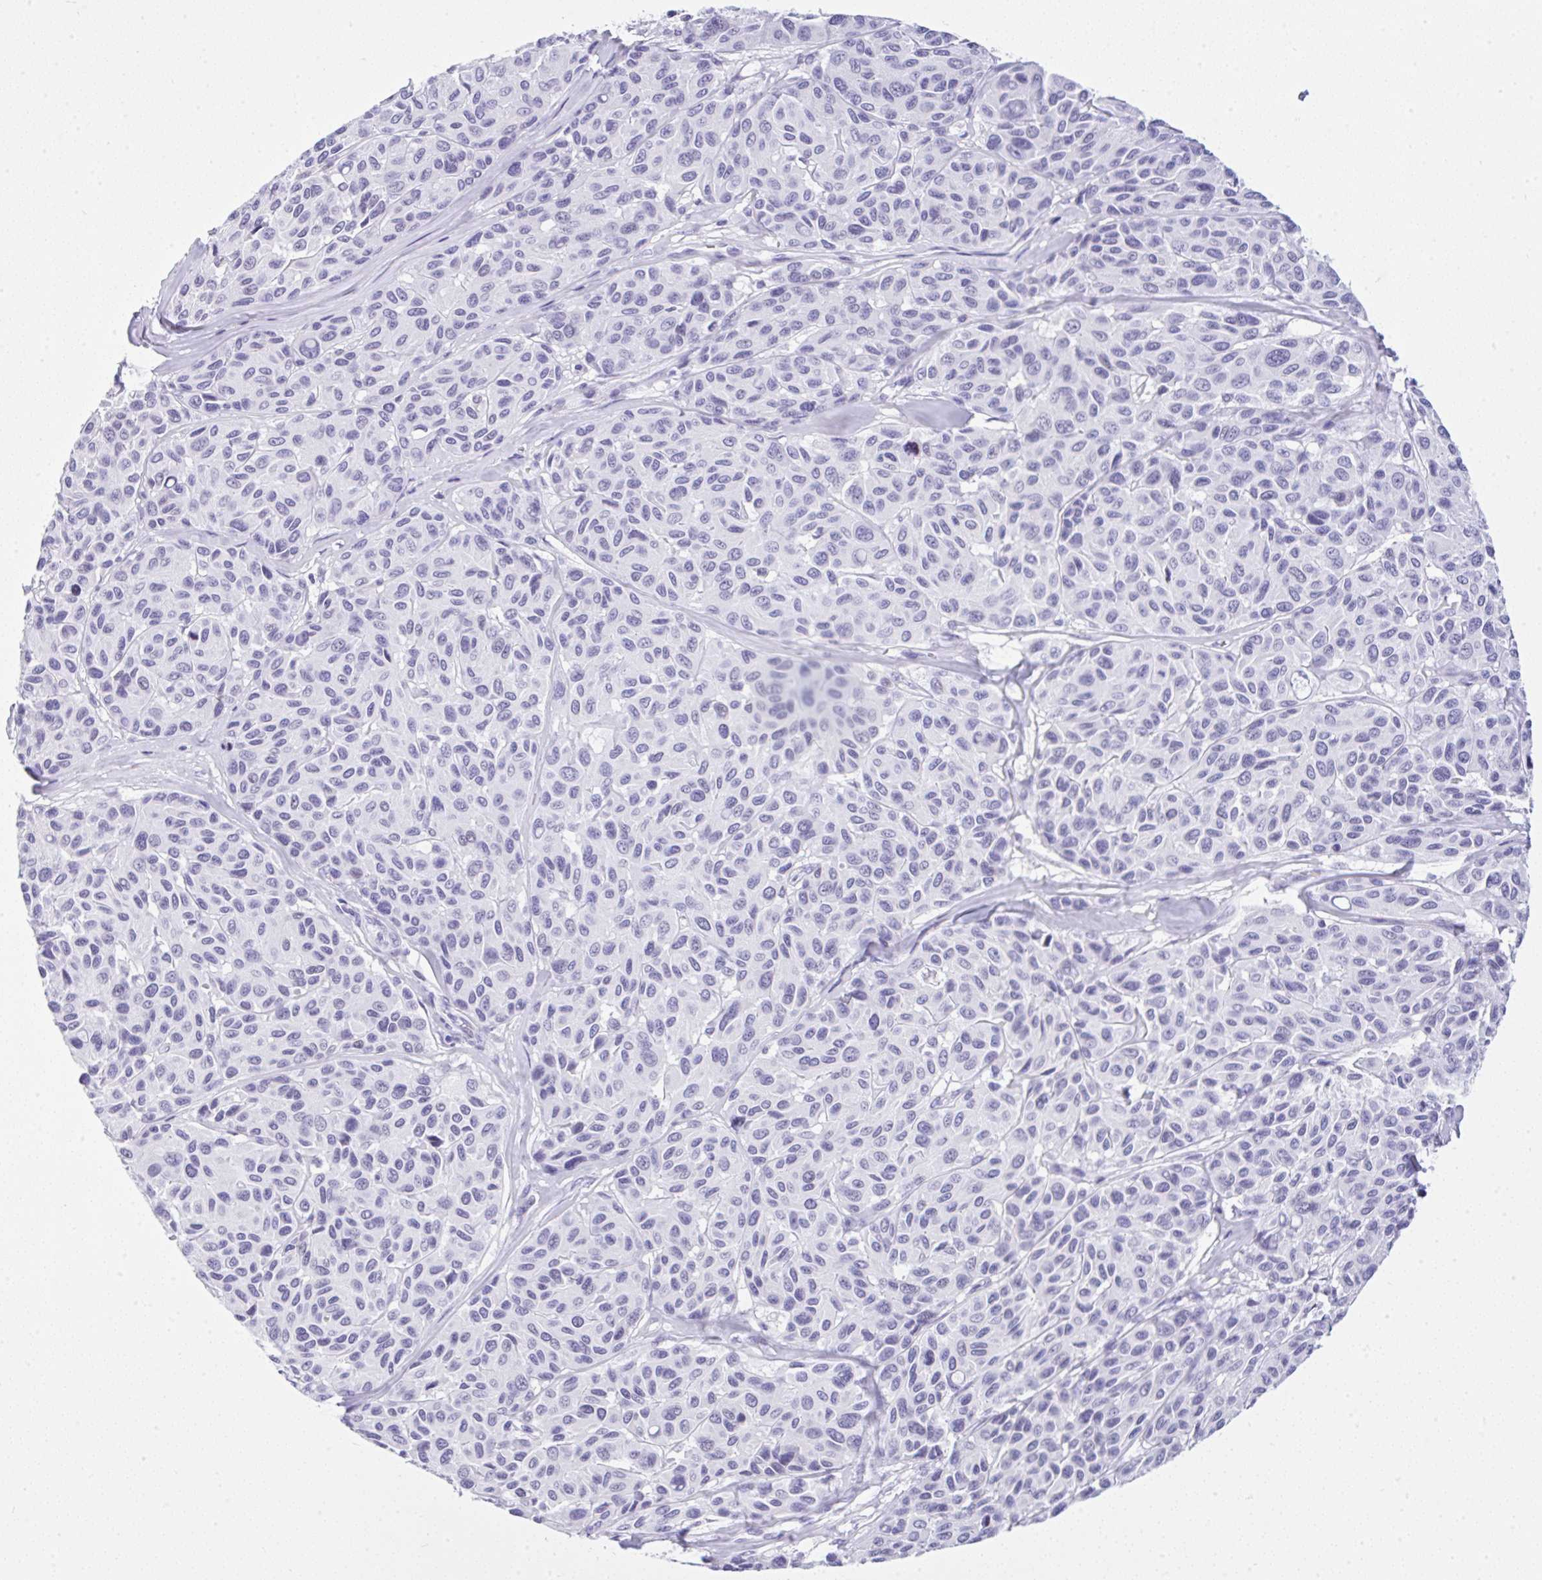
{"staining": {"intensity": "negative", "quantity": "none", "location": "none"}, "tissue": "melanoma", "cell_type": "Tumor cells", "image_type": "cancer", "snomed": [{"axis": "morphology", "description": "Malignant melanoma, NOS"}, {"axis": "topography", "description": "Skin"}], "caption": "Immunohistochemistry micrograph of neoplastic tissue: human melanoma stained with DAB (3,3'-diaminobenzidine) reveals no significant protein staining in tumor cells.", "gene": "KRT27", "patient": {"sex": "female", "age": 66}}